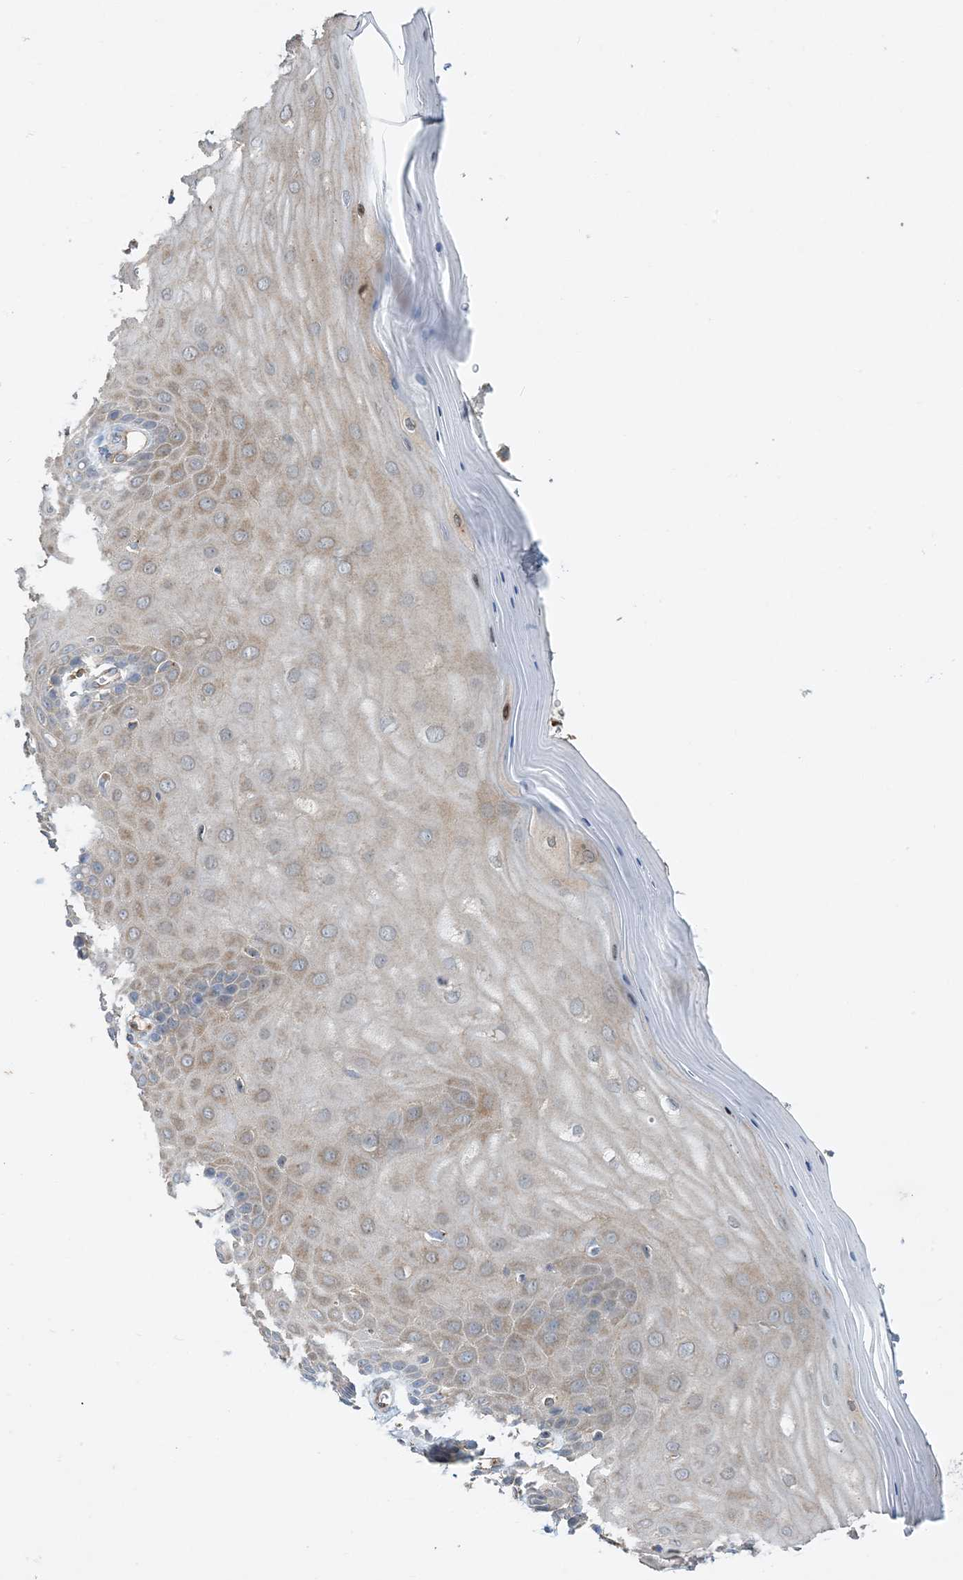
{"staining": {"intensity": "moderate", "quantity": ">75%", "location": "cytoplasmic/membranous"}, "tissue": "cervix", "cell_type": "Glandular cells", "image_type": "normal", "snomed": [{"axis": "morphology", "description": "Normal tissue, NOS"}, {"axis": "topography", "description": "Cervix"}], "caption": "Glandular cells demonstrate medium levels of moderate cytoplasmic/membranous expression in about >75% of cells in unremarkable human cervix. The protein of interest is stained brown, and the nuclei are stained in blue (DAB (3,3'-diaminobenzidine) IHC with brightfield microscopy, high magnification).", "gene": "SIDT1", "patient": {"sex": "female", "age": 55}}